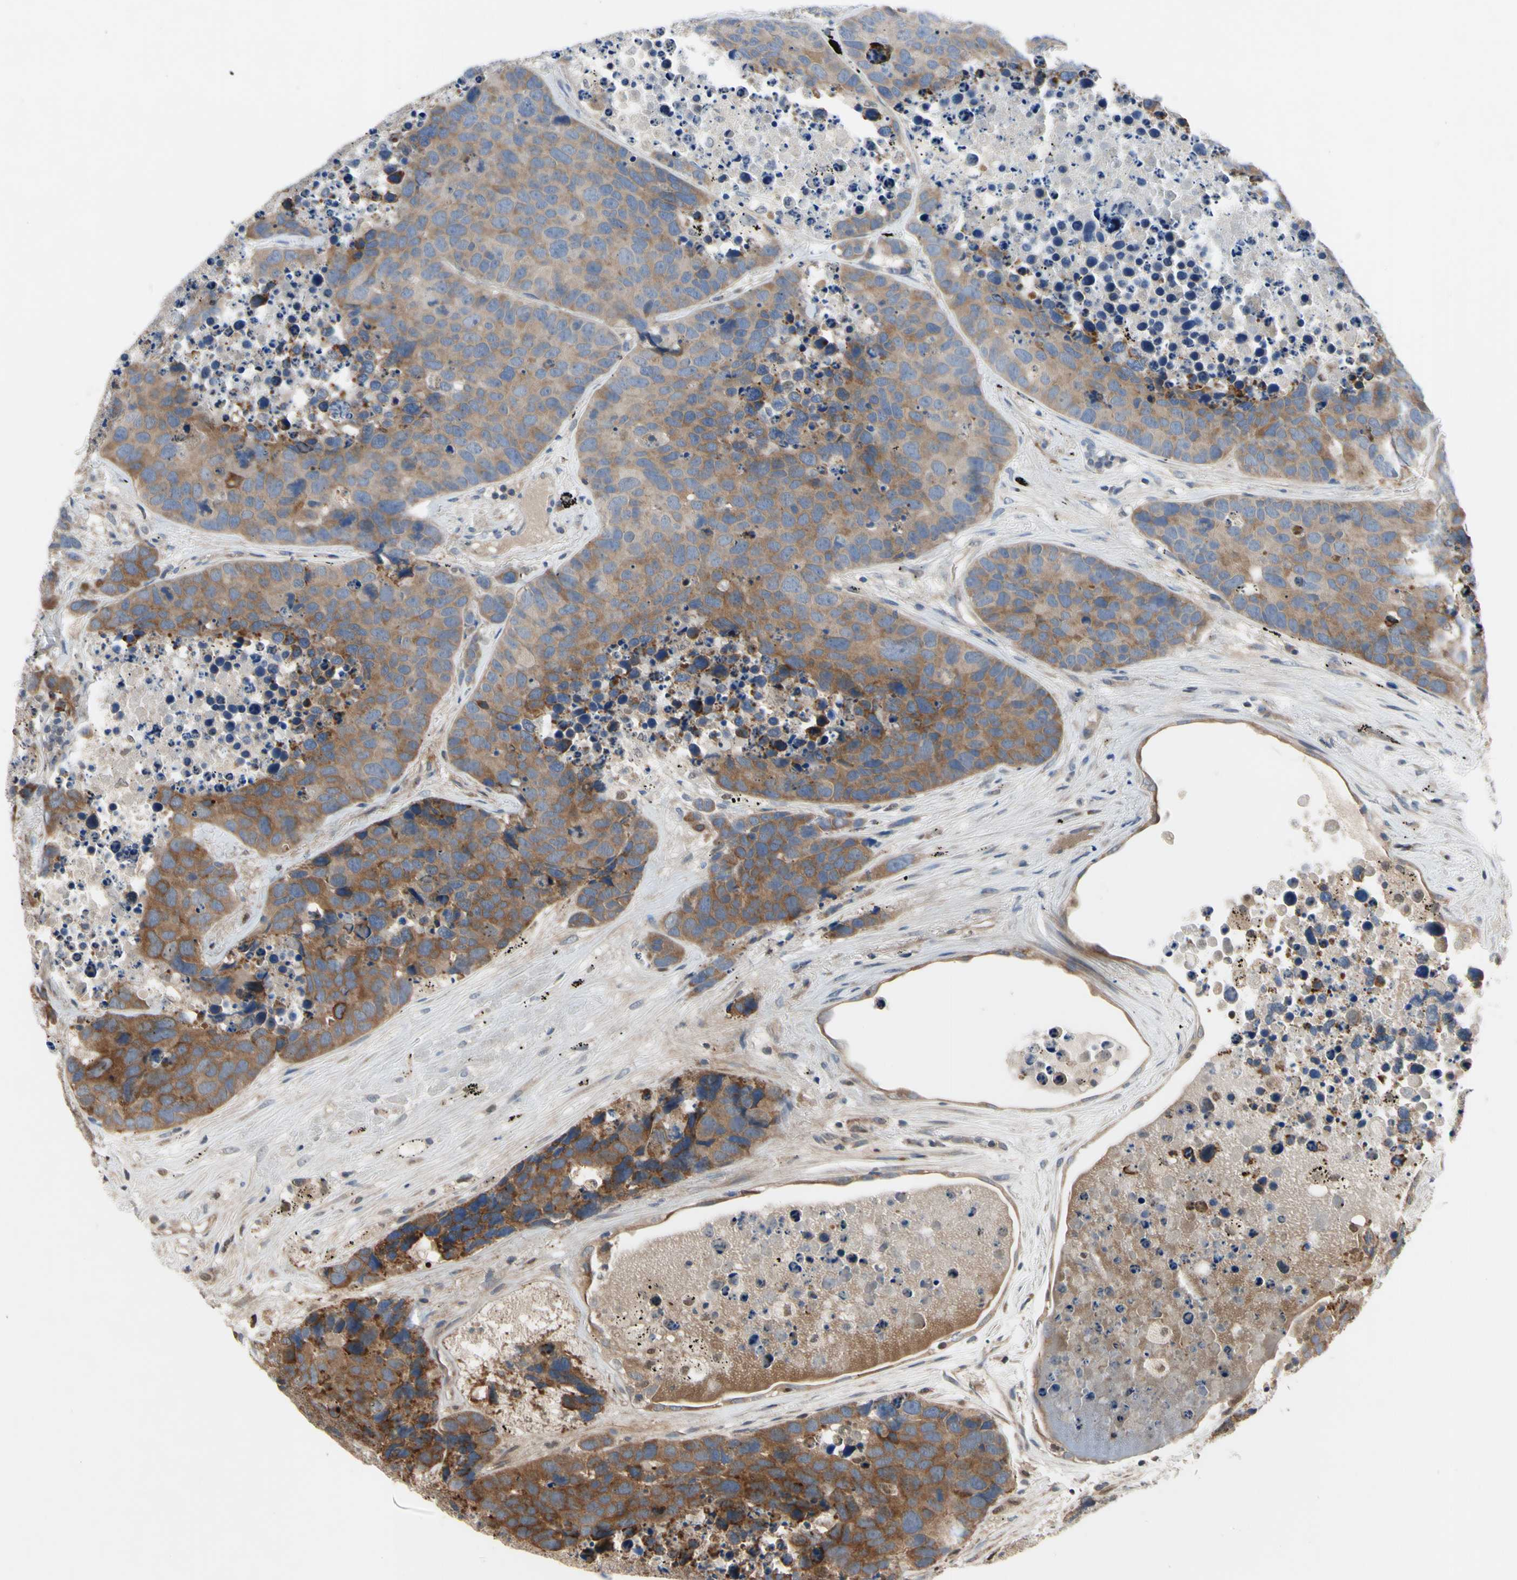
{"staining": {"intensity": "moderate", "quantity": ">75%", "location": "cytoplasmic/membranous"}, "tissue": "carcinoid", "cell_type": "Tumor cells", "image_type": "cancer", "snomed": [{"axis": "morphology", "description": "Carcinoid, malignant, NOS"}, {"axis": "topography", "description": "Lung"}], "caption": "This image demonstrates IHC staining of malignant carcinoid, with medium moderate cytoplasmic/membranous staining in approximately >75% of tumor cells.", "gene": "XIAP", "patient": {"sex": "male", "age": 60}}